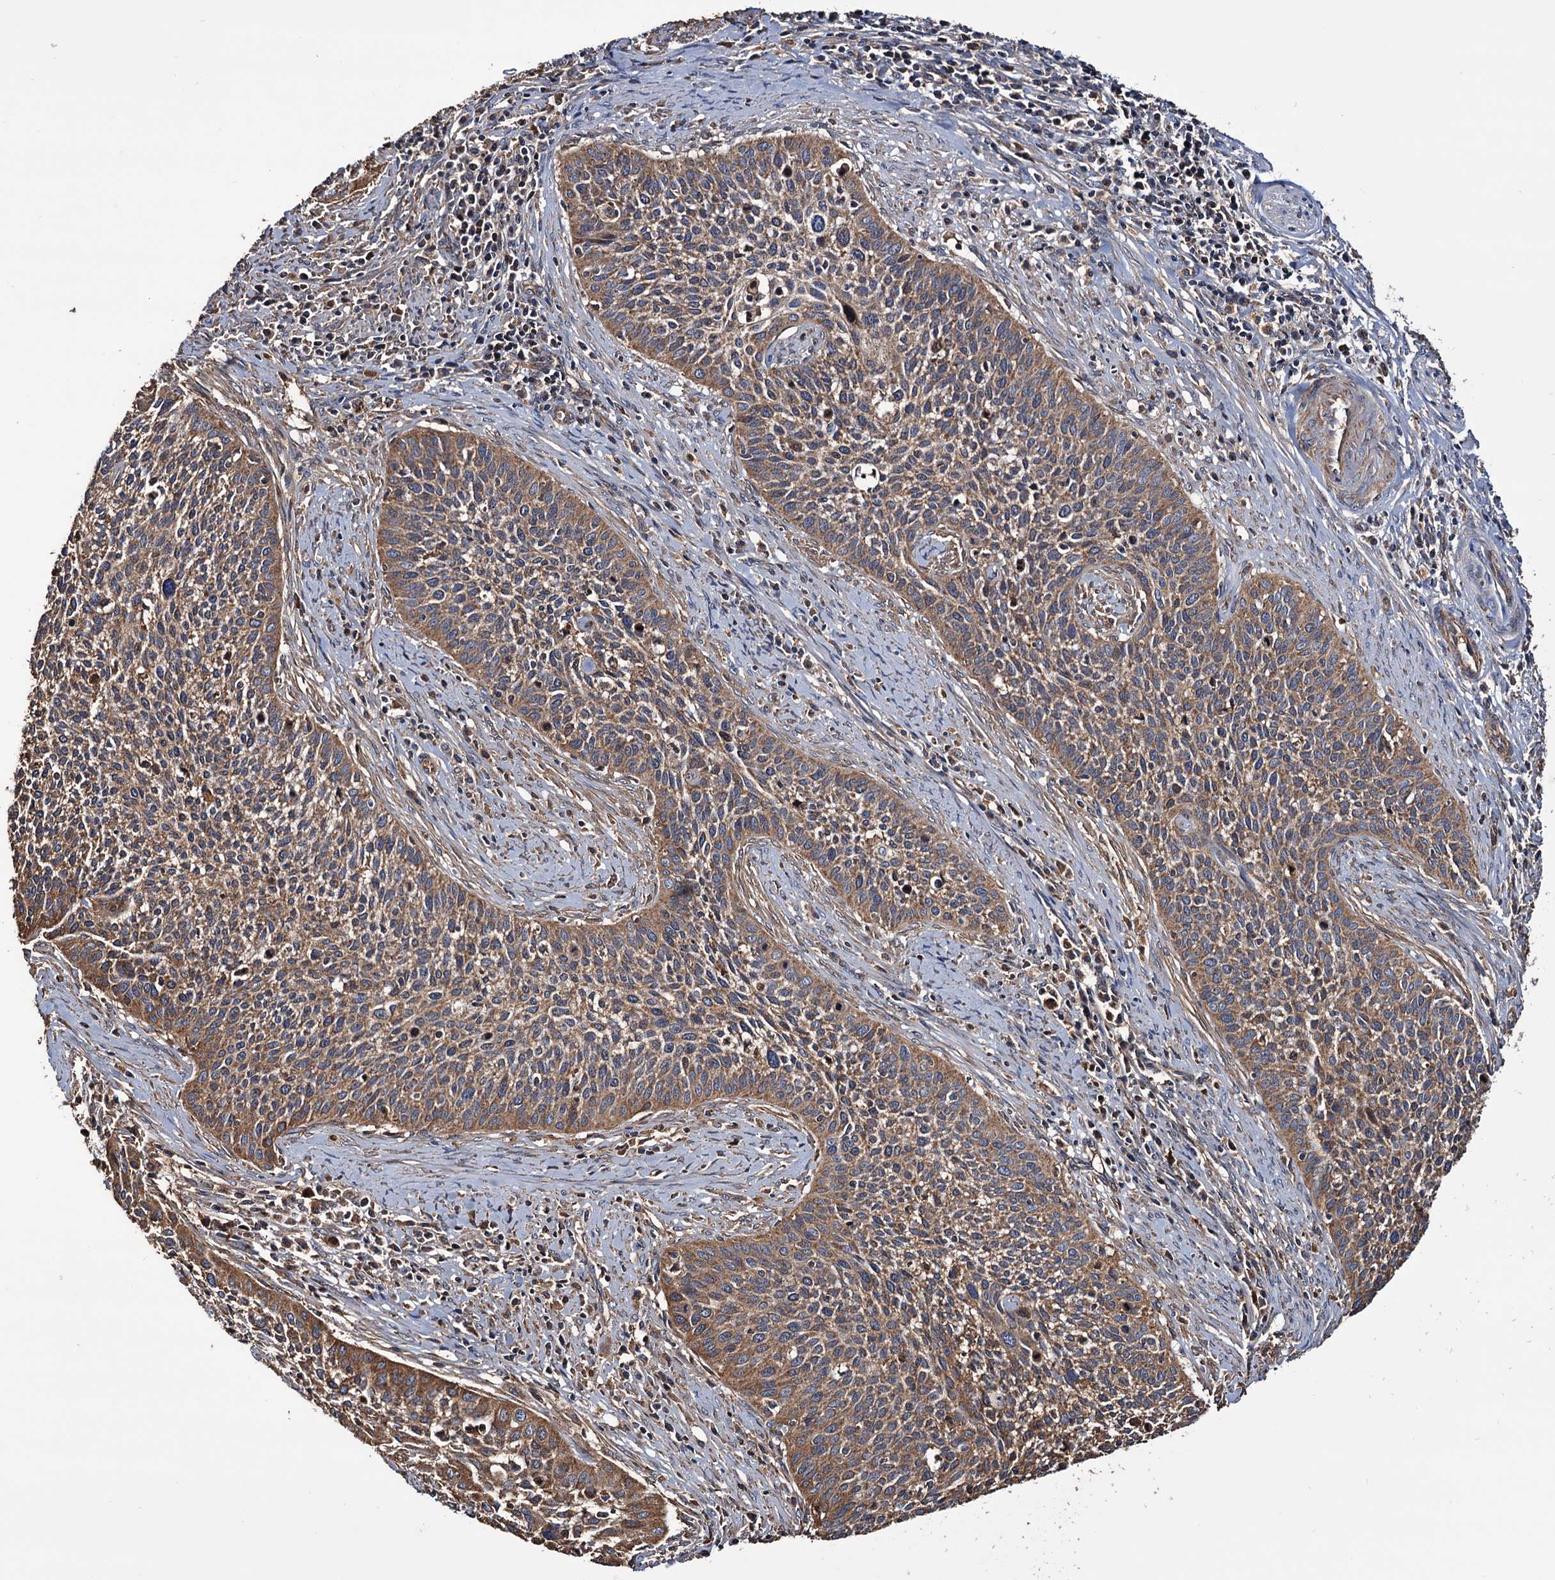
{"staining": {"intensity": "moderate", "quantity": ">75%", "location": "cytoplasmic/membranous"}, "tissue": "cervical cancer", "cell_type": "Tumor cells", "image_type": "cancer", "snomed": [{"axis": "morphology", "description": "Squamous cell carcinoma, NOS"}, {"axis": "topography", "description": "Cervix"}], "caption": "Protein expression analysis of human squamous cell carcinoma (cervical) reveals moderate cytoplasmic/membranous staining in about >75% of tumor cells.", "gene": "MRPL42", "patient": {"sex": "female", "age": 34}}